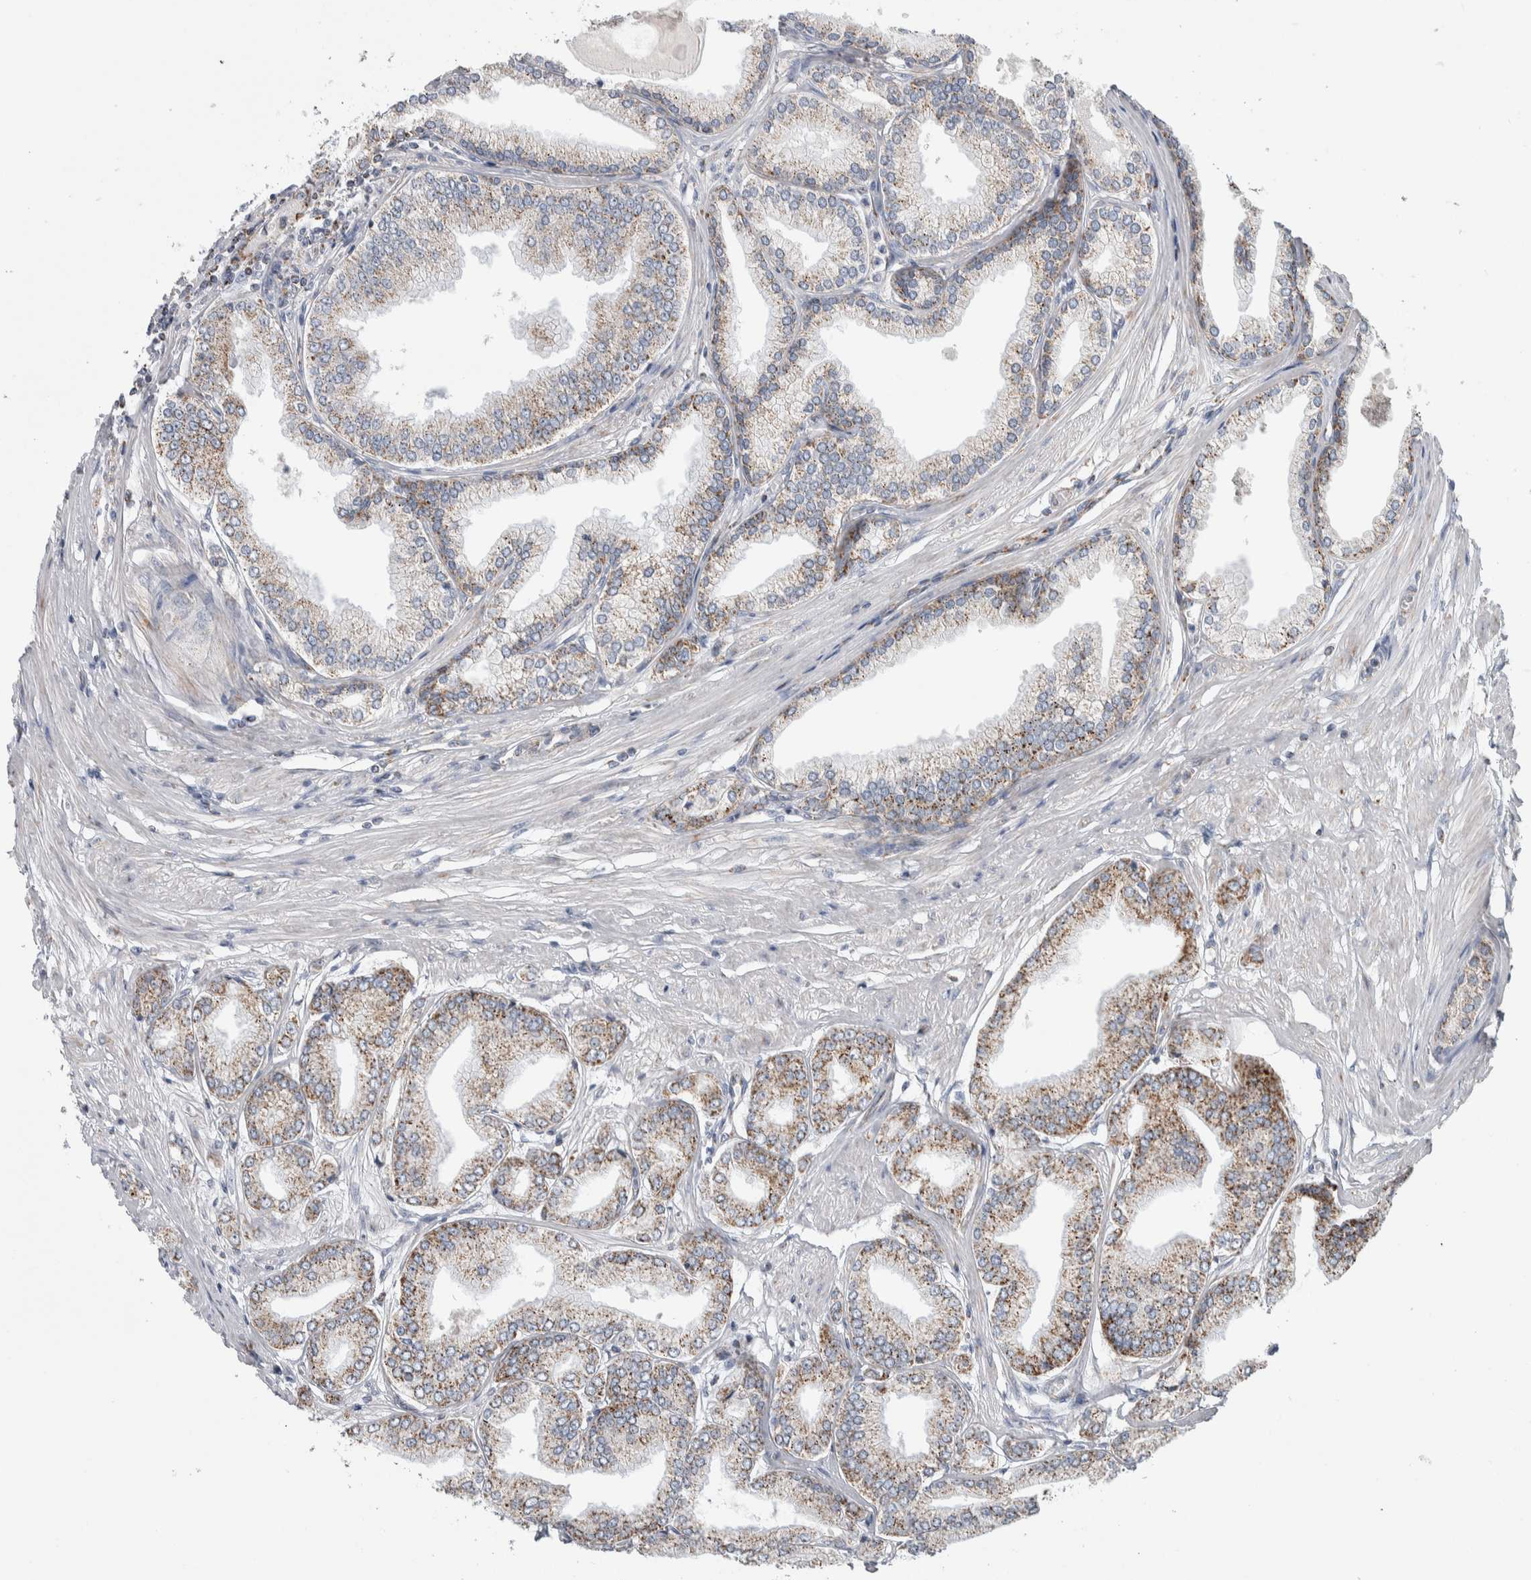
{"staining": {"intensity": "moderate", "quantity": "25%-75%", "location": "cytoplasmic/membranous"}, "tissue": "prostate cancer", "cell_type": "Tumor cells", "image_type": "cancer", "snomed": [{"axis": "morphology", "description": "Adenocarcinoma, Low grade"}, {"axis": "topography", "description": "Prostate"}], "caption": "There is medium levels of moderate cytoplasmic/membranous expression in tumor cells of prostate cancer (adenocarcinoma (low-grade)), as demonstrated by immunohistochemical staining (brown color).", "gene": "ETFA", "patient": {"sex": "male", "age": 52}}